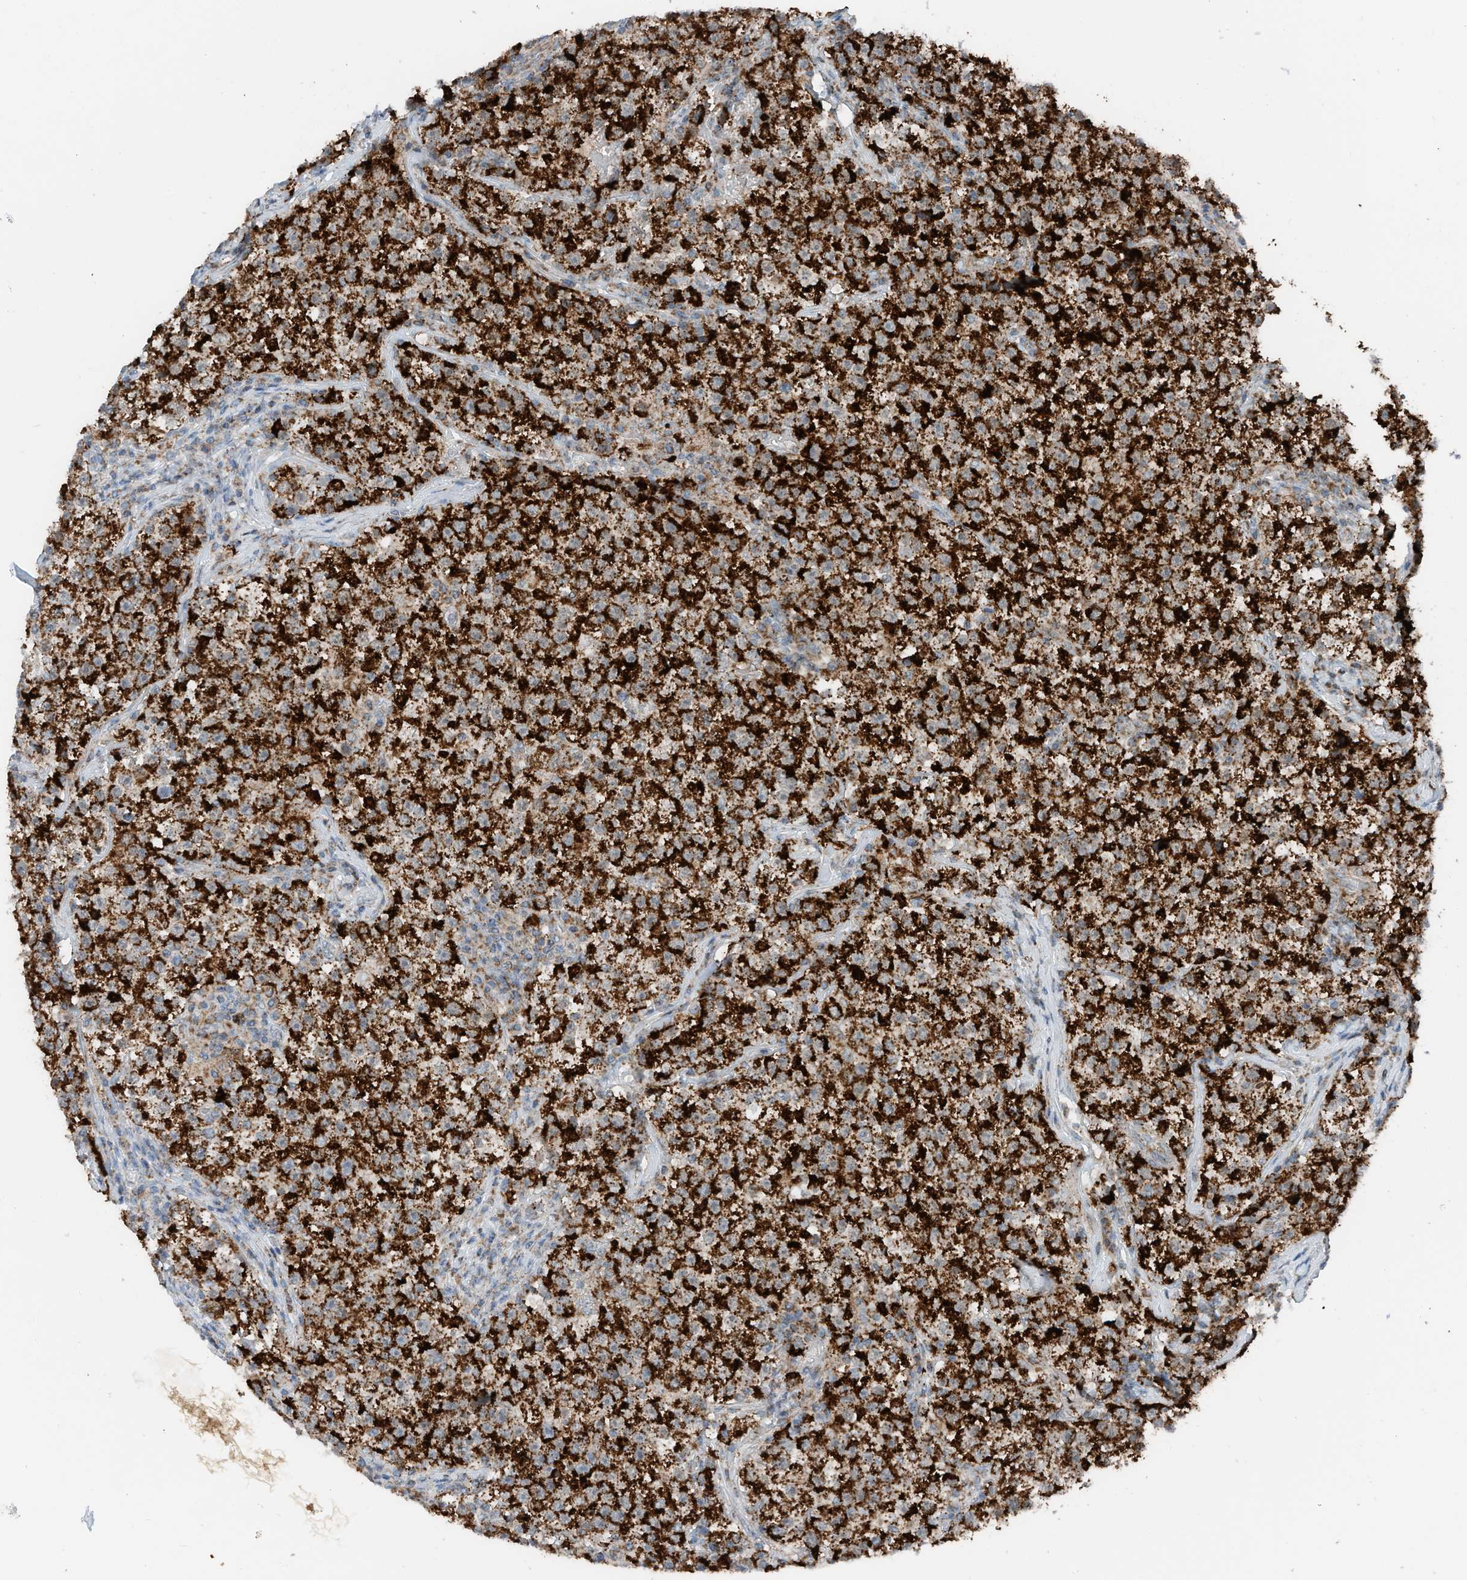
{"staining": {"intensity": "strong", "quantity": ">75%", "location": "cytoplasmic/membranous"}, "tissue": "testis cancer", "cell_type": "Tumor cells", "image_type": "cancer", "snomed": [{"axis": "morphology", "description": "Seminoma, NOS"}, {"axis": "topography", "description": "Testis"}], "caption": "A high-resolution micrograph shows immunohistochemistry staining of testis cancer (seminoma), which demonstrates strong cytoplasmic/membranous positivity in approximately >75% of tumor cells. The staining is performed using DAB brown chromogen to label protein expression. The nuclei are counter-stained blue using hematoxylin.", "gene": "RMND1", "patient": {"sex": "male", "age": 22}}